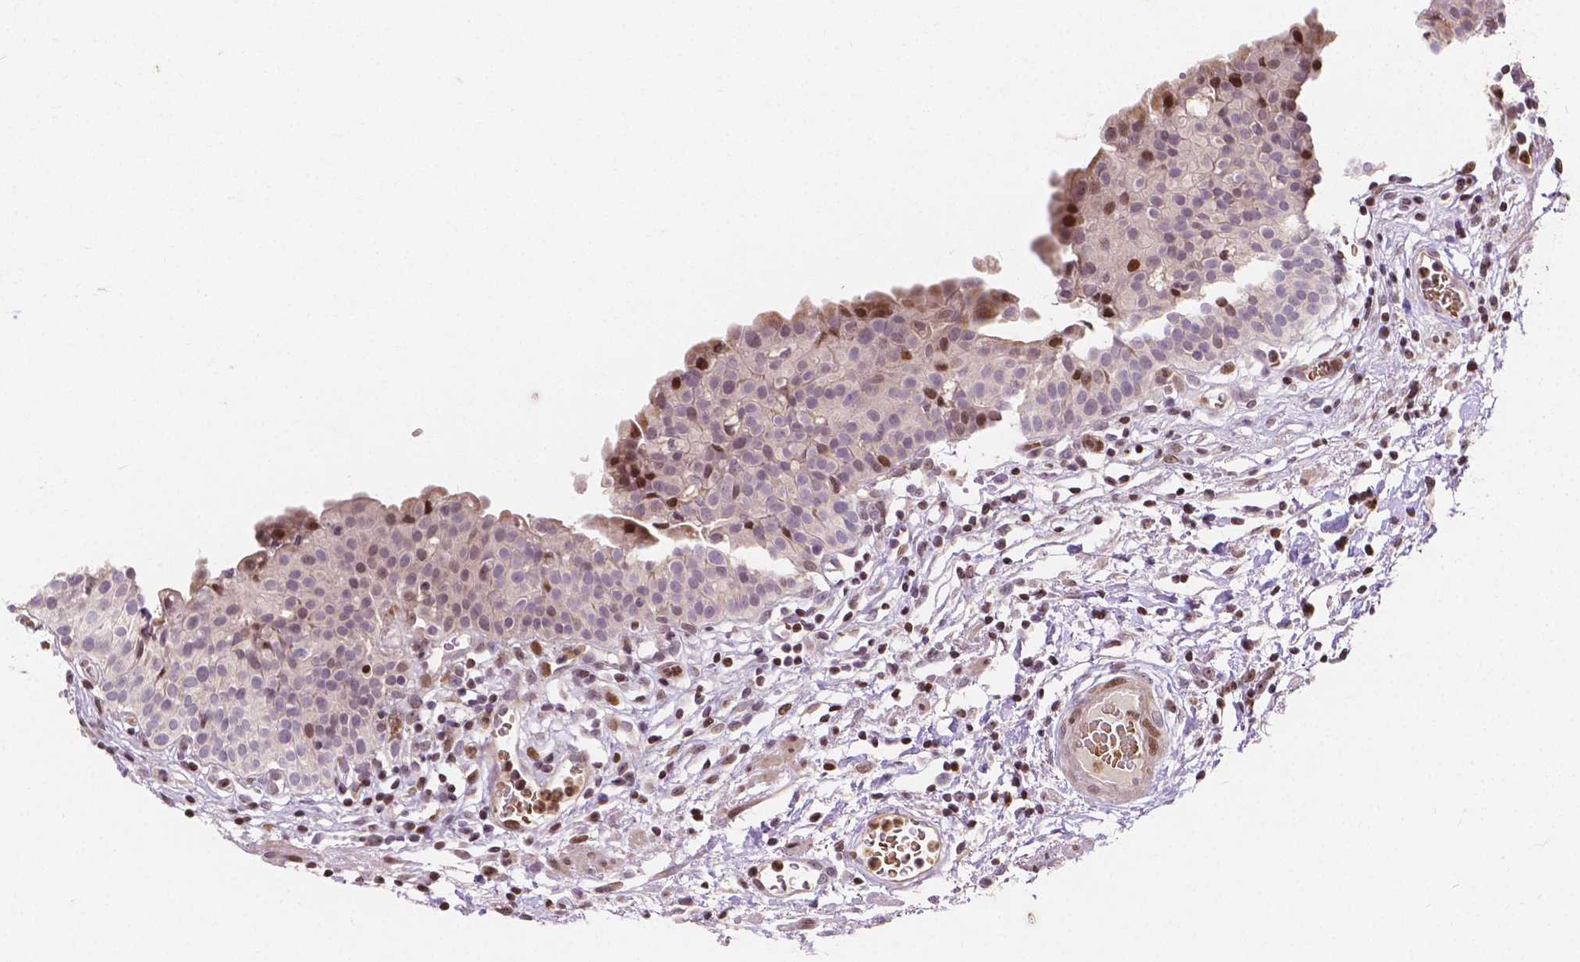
{"staining": {"intensity": "strong", "quantity": "<25%", "location": "nuclear"}, "tissue": "urinary bladder", "cell_type": "Urothelial cells", "image_type": "normal", "snomed": [{"axis": "morphology", "description": "Normal tissue, NOS"}, {"axis": "morphology", "description": "Inflammation, NOS"}, {"axis": "topography", "description": "Urinary bladder"}], "caption": "Unremarkable urinary bladder was stained to show a protein in brown. There is medium levels of strong nuclear positivity in about <25% of urothelial cells. (DAB (3,3'-diaminobenzidine) IHC, brown staining for protein, blue staining for nuclei).", "gene": "PTPN18", "patient": {"sex": "male", "age": 57}}